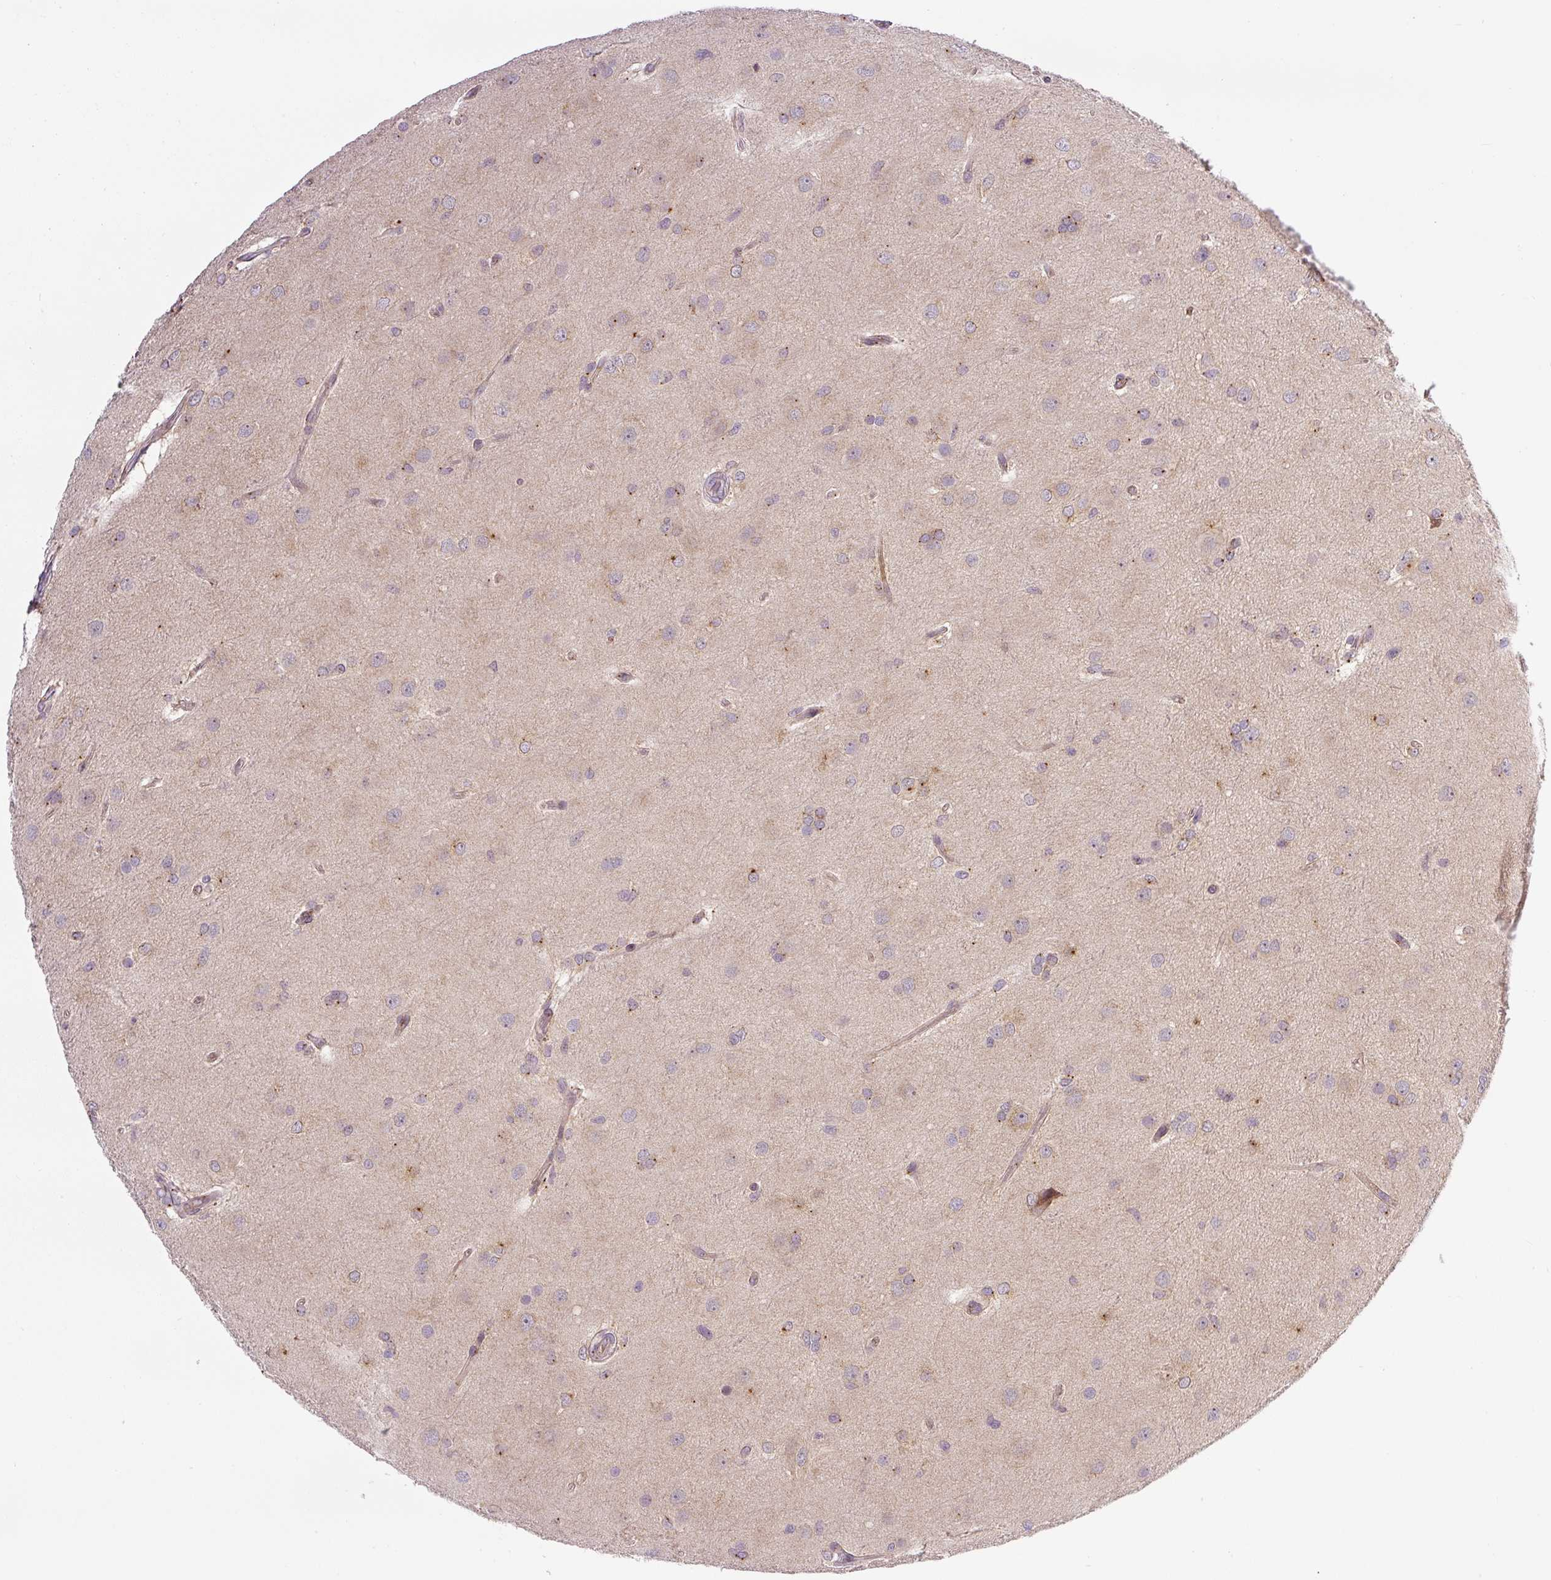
{"staining": {"intensity": "moderate", "quantity": "25%-75%", "location": "cytoplasmic/membranous"}, "tissue": "glioma", "cell_type": "Tumor cells", "image_type": "cancer", "snomed": [{"axis": "morphology", "description": "Glioma, malignant, High grade"}, {"axis": "topography", "description": "Brain"}], "caption": "Protein expression analysis of glioma displays moderate cytoplasmic/membranous staining in about 25%-75% of tumor cells.", "gene": "PCM1", "patient": {"sex": "male", "age": 53}}